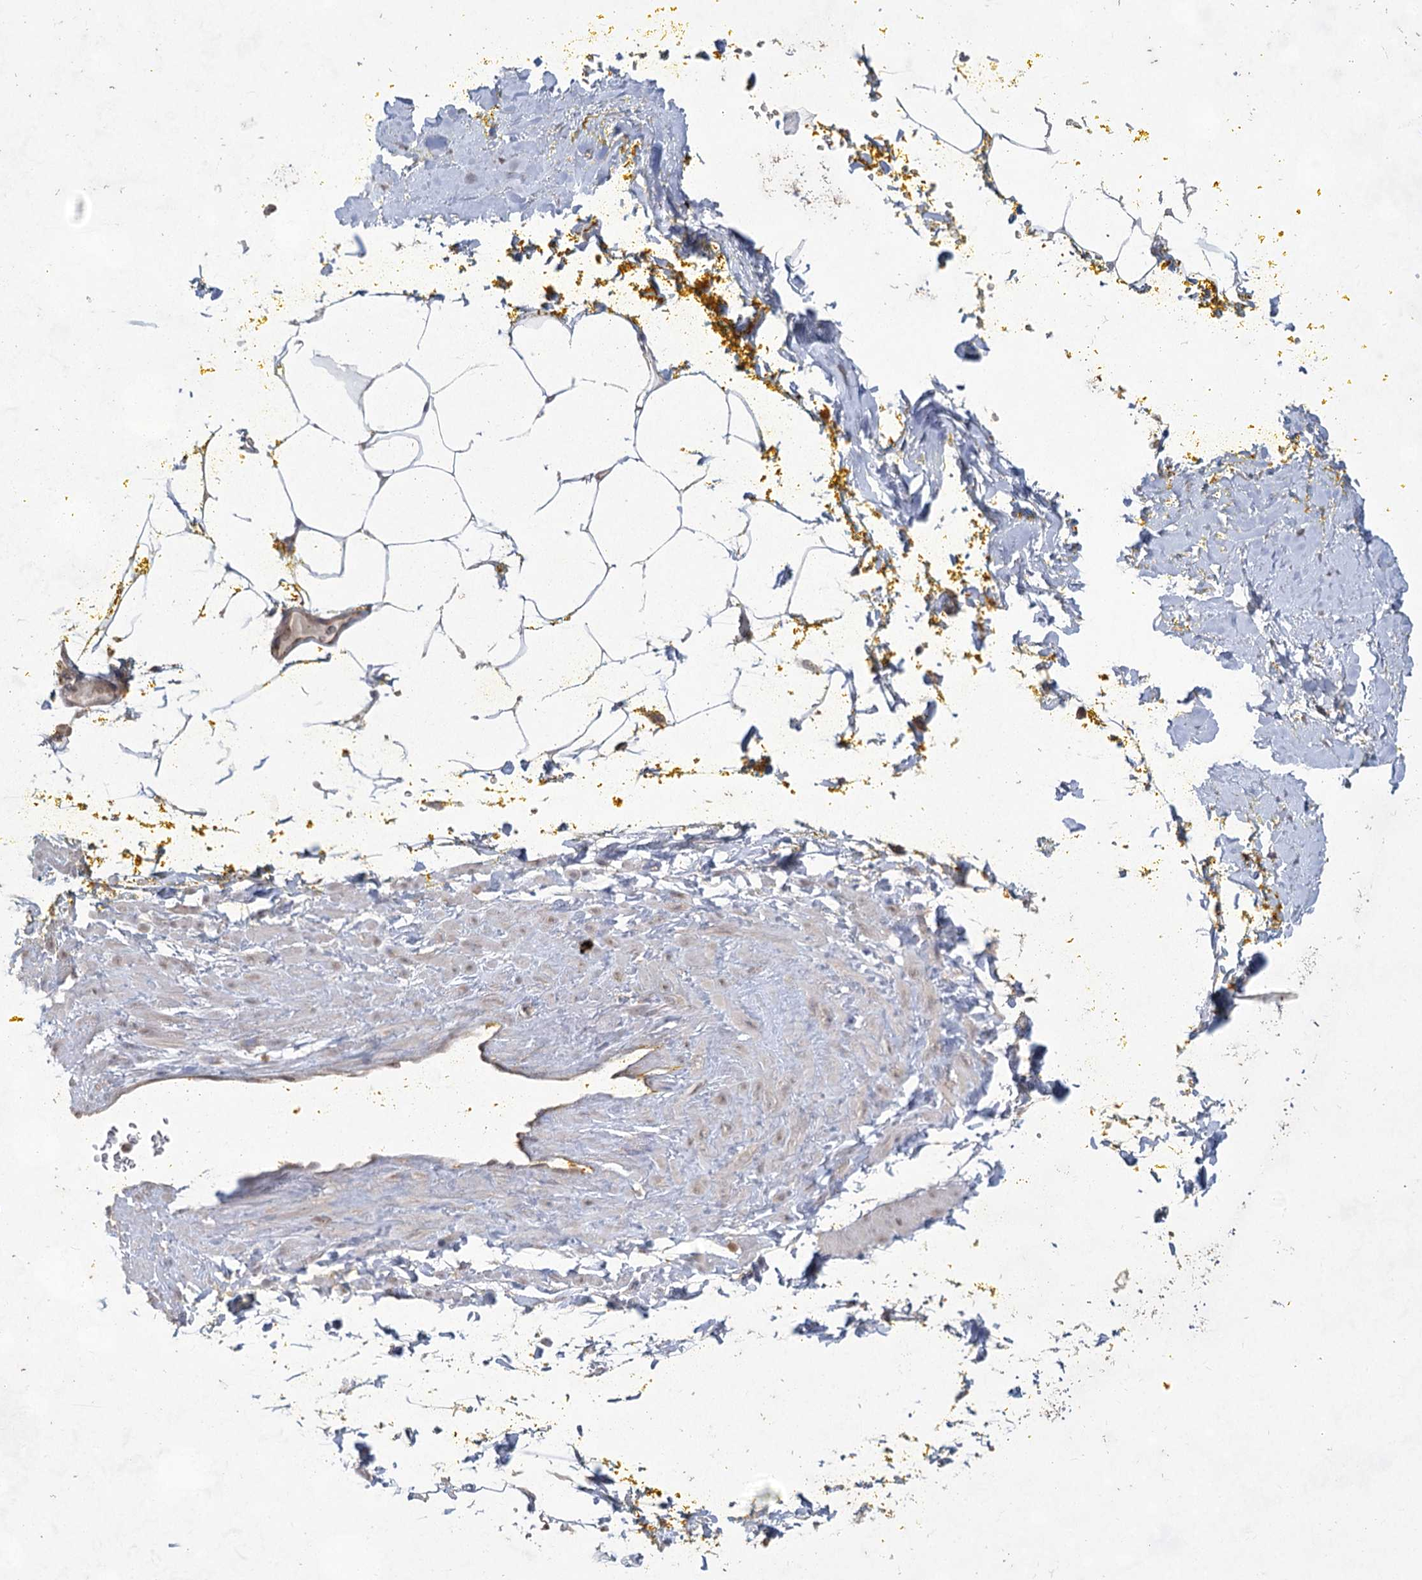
{"staining": {"intensity": "weak", "quantity": "25%-75%", "location": "cytoplasmic/membranous"}, "tissue": "adipose tissue", "cell_type": "Adipocytes", "image_type": "normal", "snomed": [{"axis": "morphology", "description": "Normal tissue, NOS"}, {"axis": "morphology", "description": "Adenocarcinoma, Low grade"}, {"axis": "topography", "description": "Prostate"}, {"axis": "topography", "description": "Peripheral nerve tissue"}], "caption": "Immunohistochemical staining of unremarkable adipose tissue exhibits weak cytoplasmic/membranous protein positivity in approximately 25%-75% of adipocytes. (Brightfield microscopy of DAB IHC at high magnification).", "gene": "EIF3A", "patient": {"sex": "male", "age": 63}}